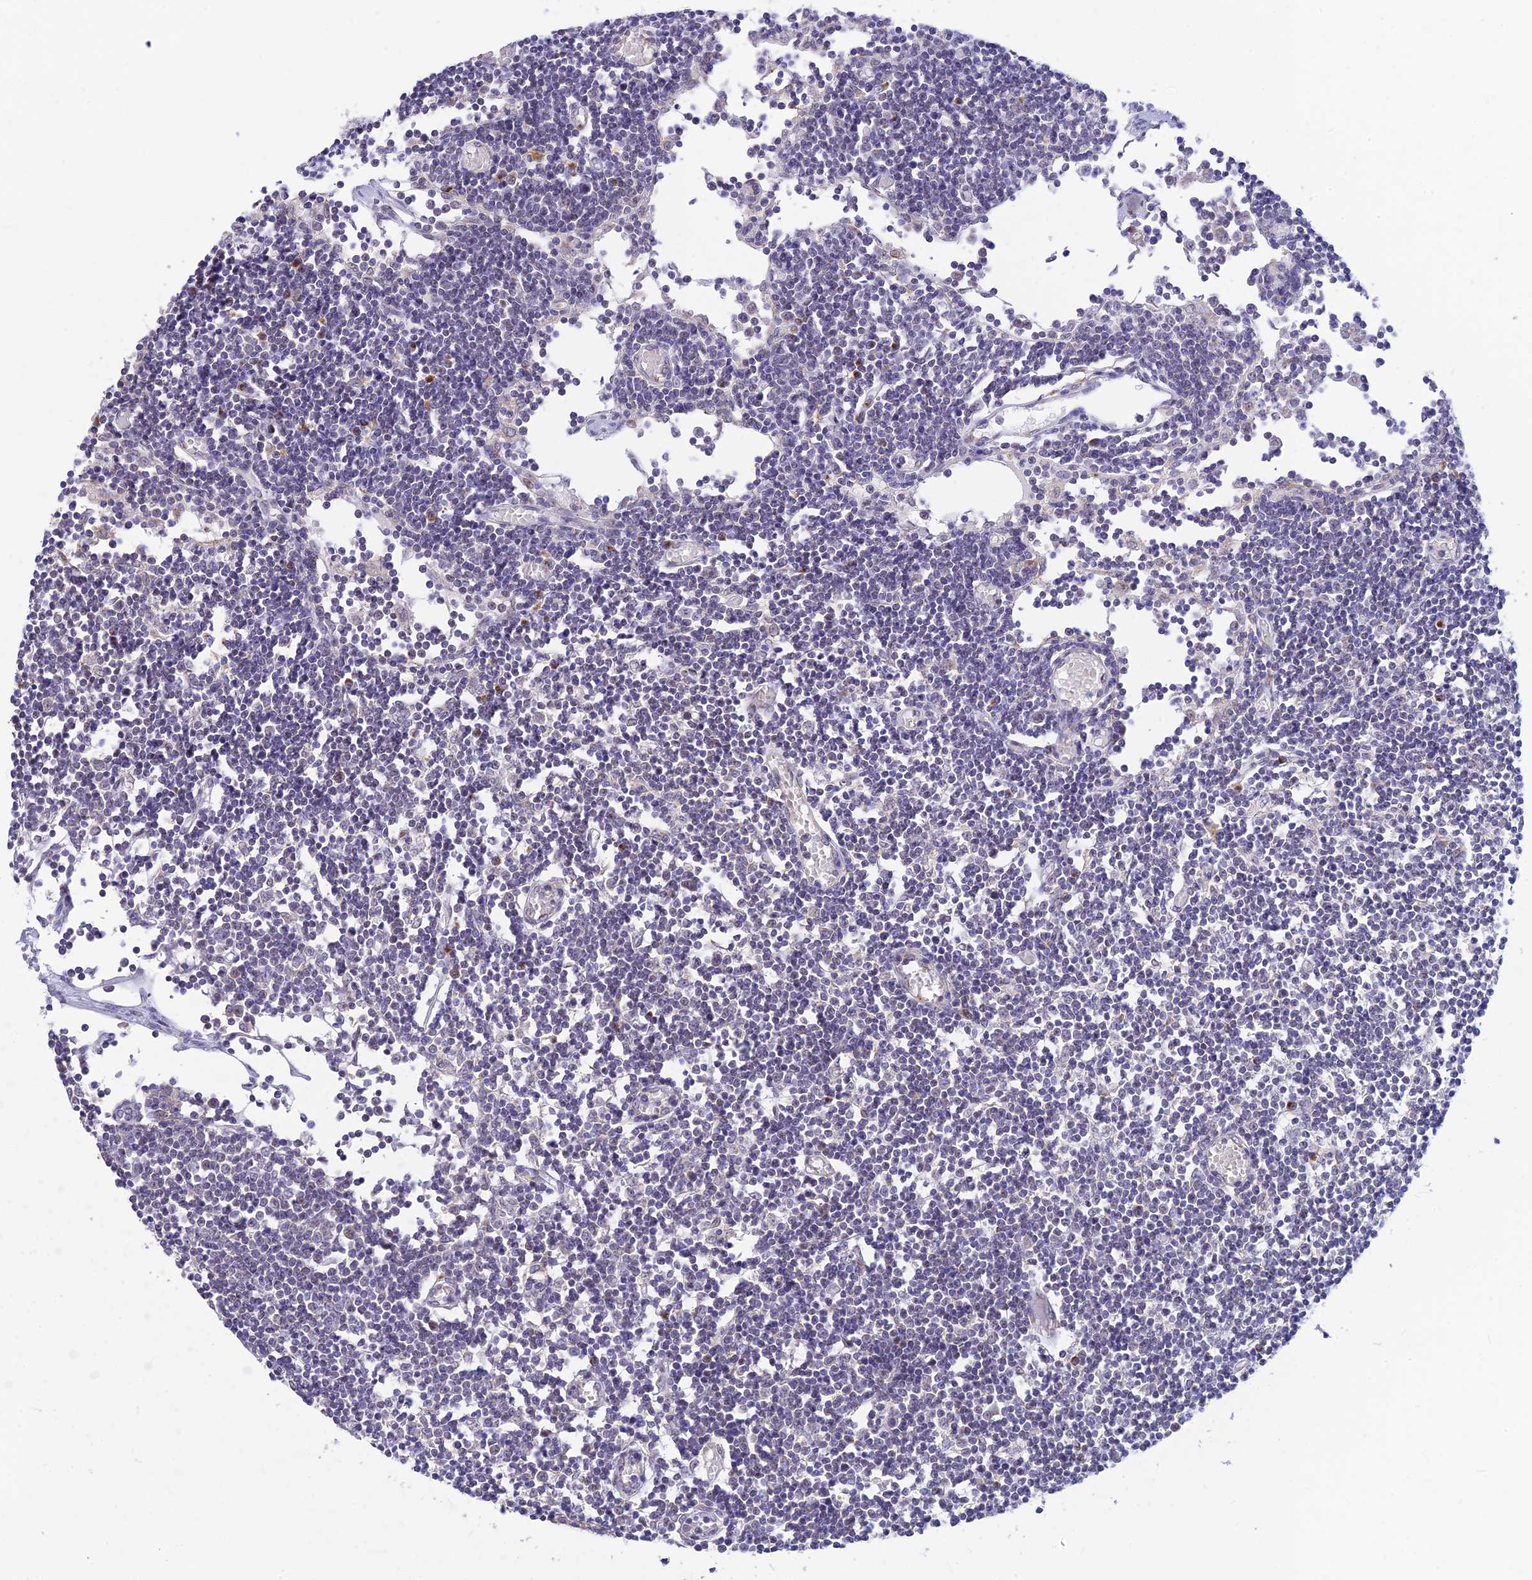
{"staining": {"intensity": "negative", "quantity": "none", "location": "none"}, "tissue": "lymph node", "cell_type": "Germinal center cells", "image_type": "normal", "snomed": [{"axis": "morphology", "description": "Normal tissue, NOS"}, {"axis": "topography", "description": "Lymph node"}], "caption": "Germinal center cells are negative for brown protein staining in benign lymph node. (IHC, brightfield microscopy, high magnification).", "gene": "INKA1", "patient": {"sex": "female", "age": 11}}